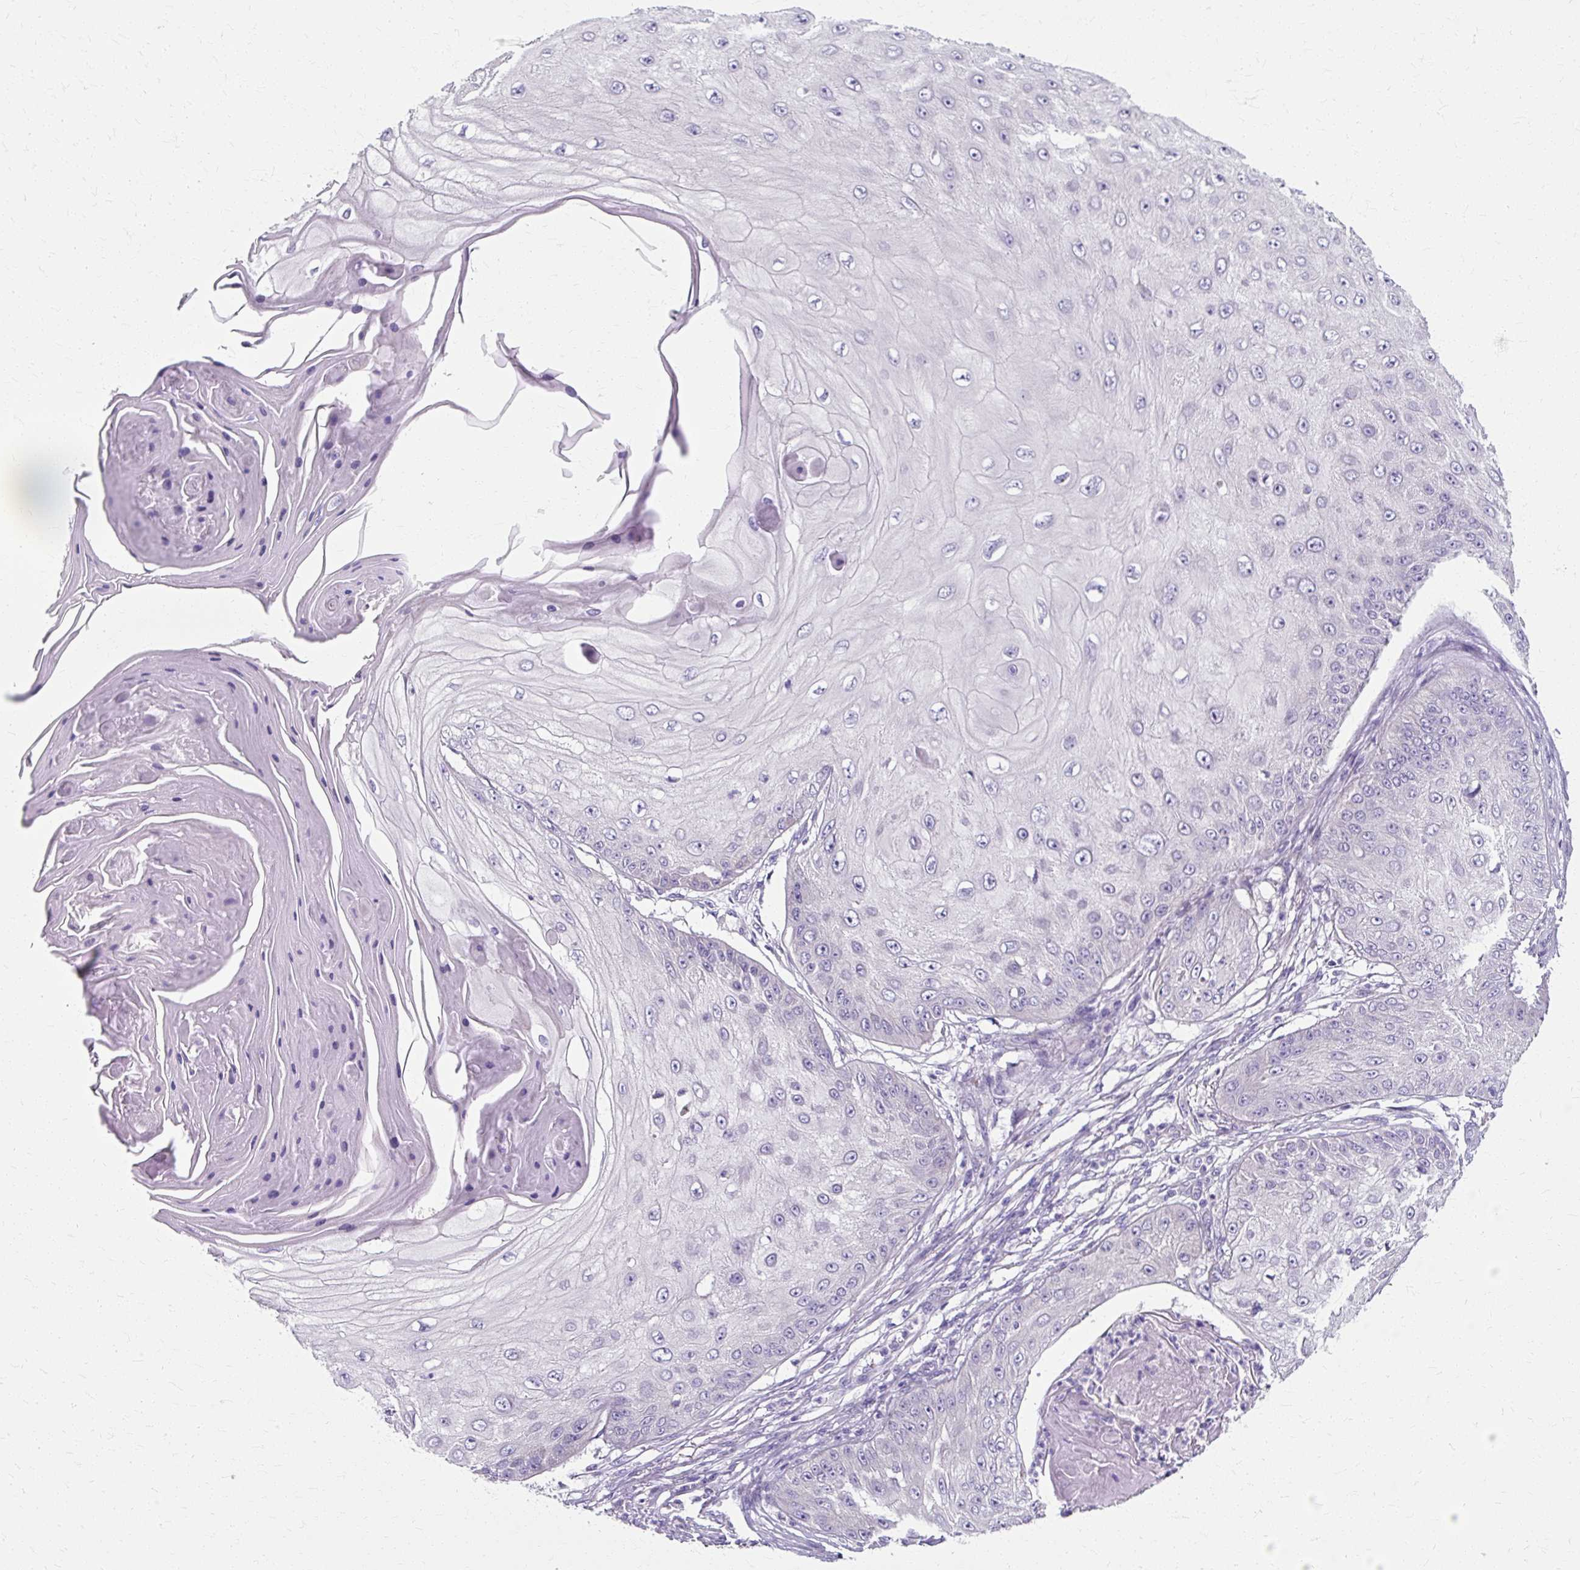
{"staining": {"intensity": "negative", "quantity": "none", "location": "none"}, "tissue": "skin cancer", "cell_type": "Tumor cells", "image_type": "cancer", "snomed": [{"axis": "morphology", "description": "Squamous cell carcinoma, NOS"}, {"axis": "topography", "description": "Skin"}], "caption": "High magnification brightfield microscopy of skin cancer (squamous cell carcinoma) stained with DAB (3,3'-diaminobenzidine) (brown) and counterstained with hematoxylin (blue): tumor cells show no significant staining.", "gene": "ZNF555", "patient": {"sex": "male", "age": 70}}